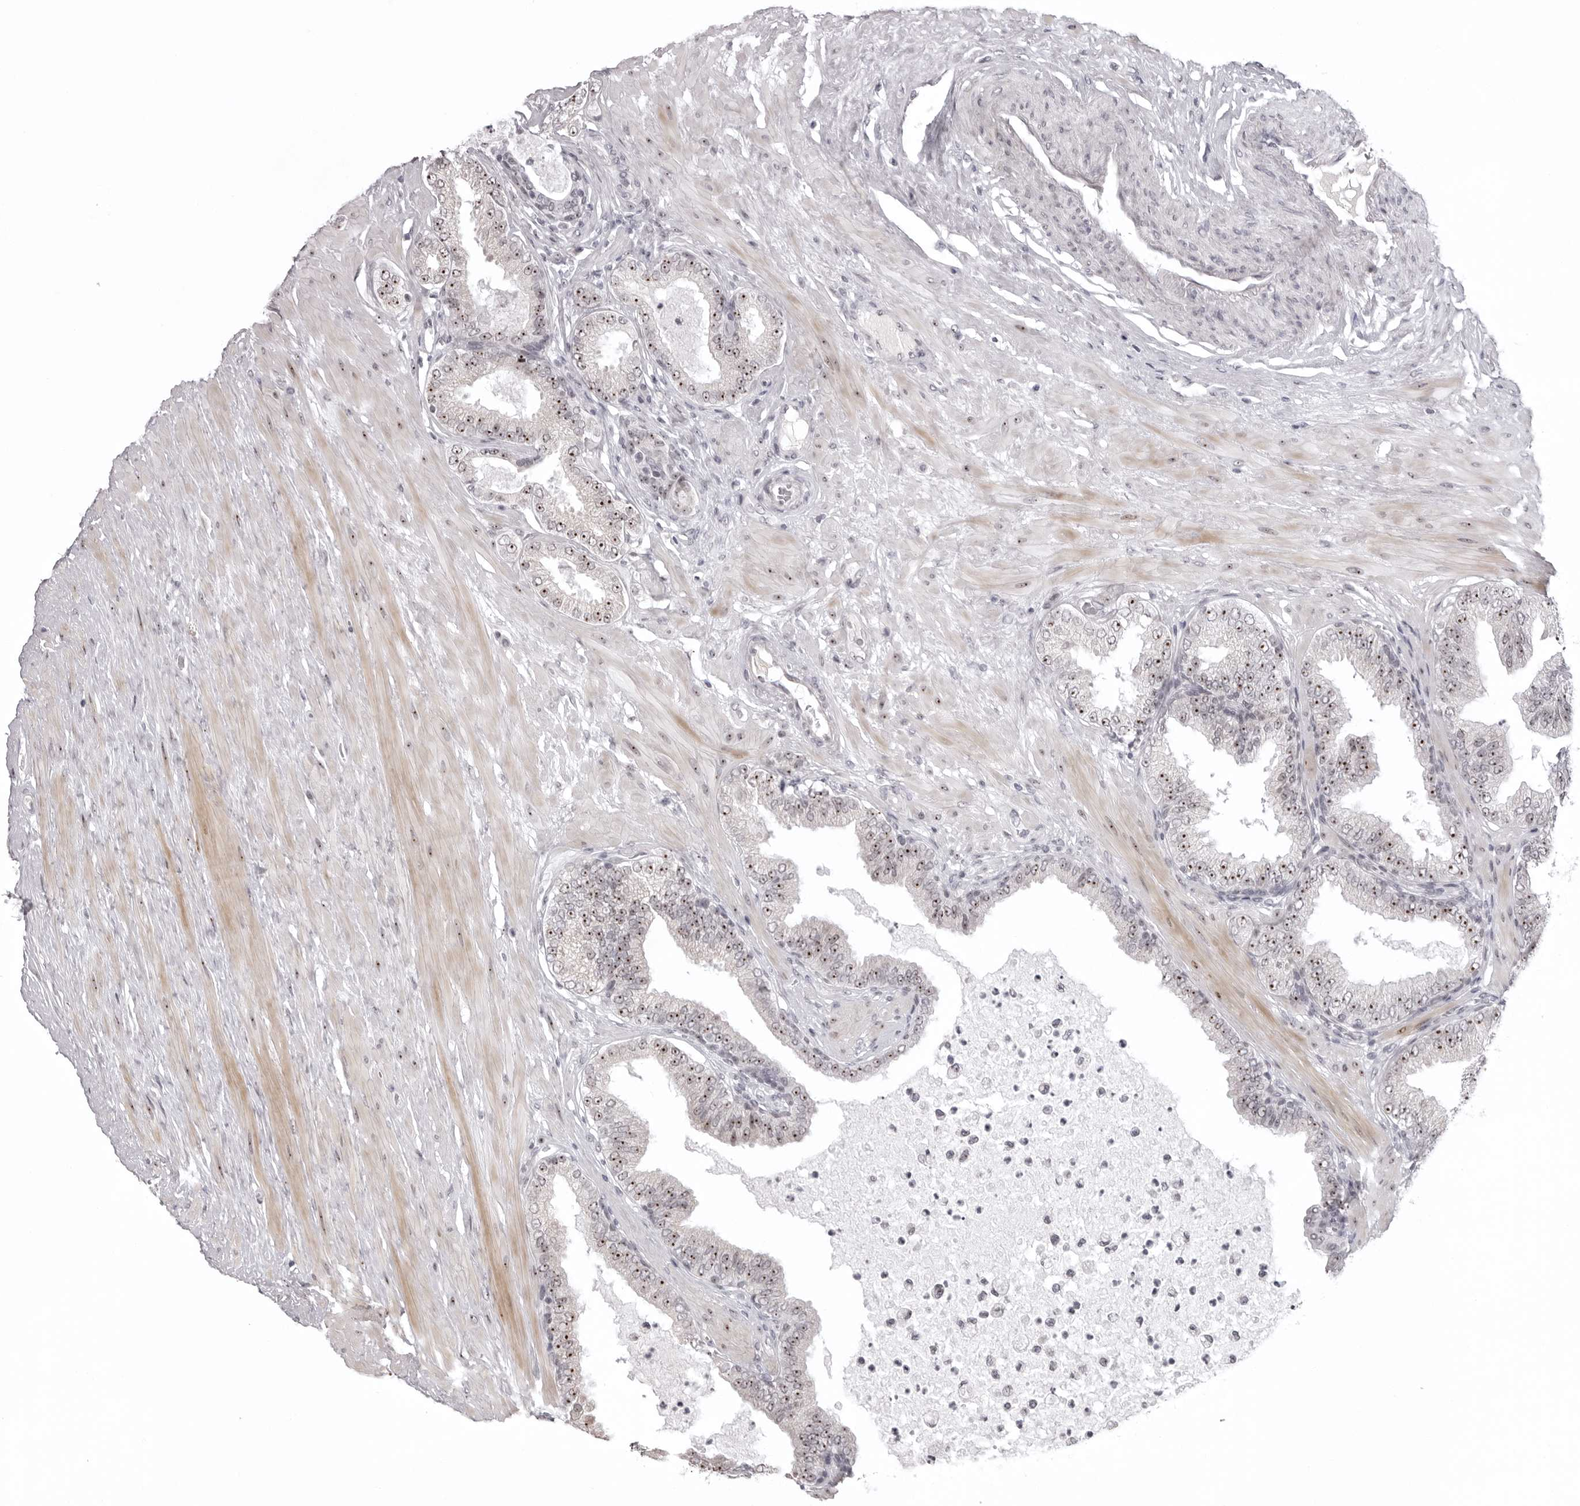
{"staining": {"intensity": "moderate", "quantity": "25%-75%", "location": "nuclear"}, "tissue": "prostate cancer", "cell_type": "Tumor cells", "image_type": "cancer", "snomed": [{"axis": "morphology", "description": "Adenocarcinoma, Low grade"}, {"axis": "topography", "description": "Prostate"}], "caption": "Human prostate low-grade adenocarcinoma stained with a brown dye displays moderate nuclear positive positivity in approximately 25%-75% of tumor cells.", "gene": "HELZ", "patient": {"sex": "male", "age": 63}}